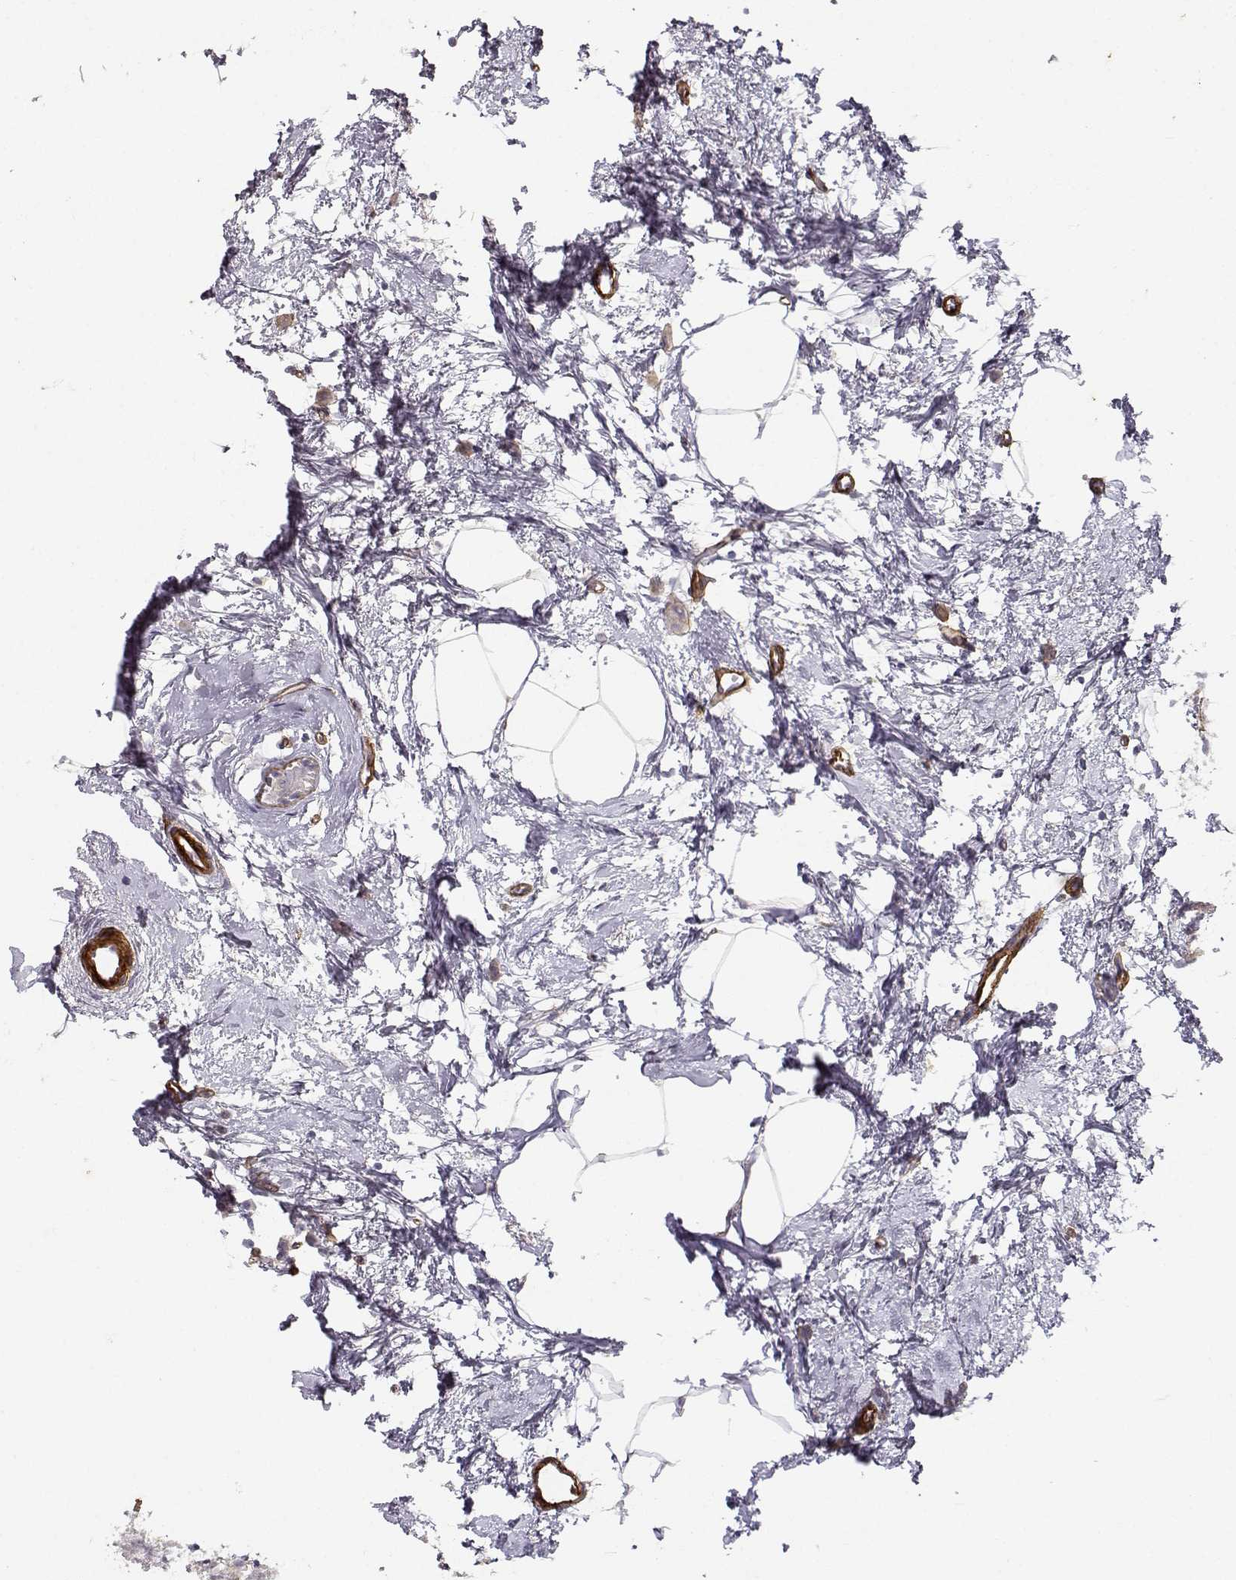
{"staining": {"intensity": "negative", "quantity": "none", "location": "none"}, "tissue": "breast cancer", "cell_type": "Tumor cells", "image_type": "cancer", "snomed": [{"axis": "morphology", "description": "Duct carcinoma"}, {"axis": "topography", "description": "Breast"}], "caption": "A high-resolution image shows IHC staining of breast cancer (infiltrating ductal carcinoma), which displays no significant staining in tumor cells. (DAB (3,3'-diaminobenzidine) immunohistochemistry (IHC), high magnification).", "gene": "LAMA5", "patient": {"sex": "female", "age": 40}}